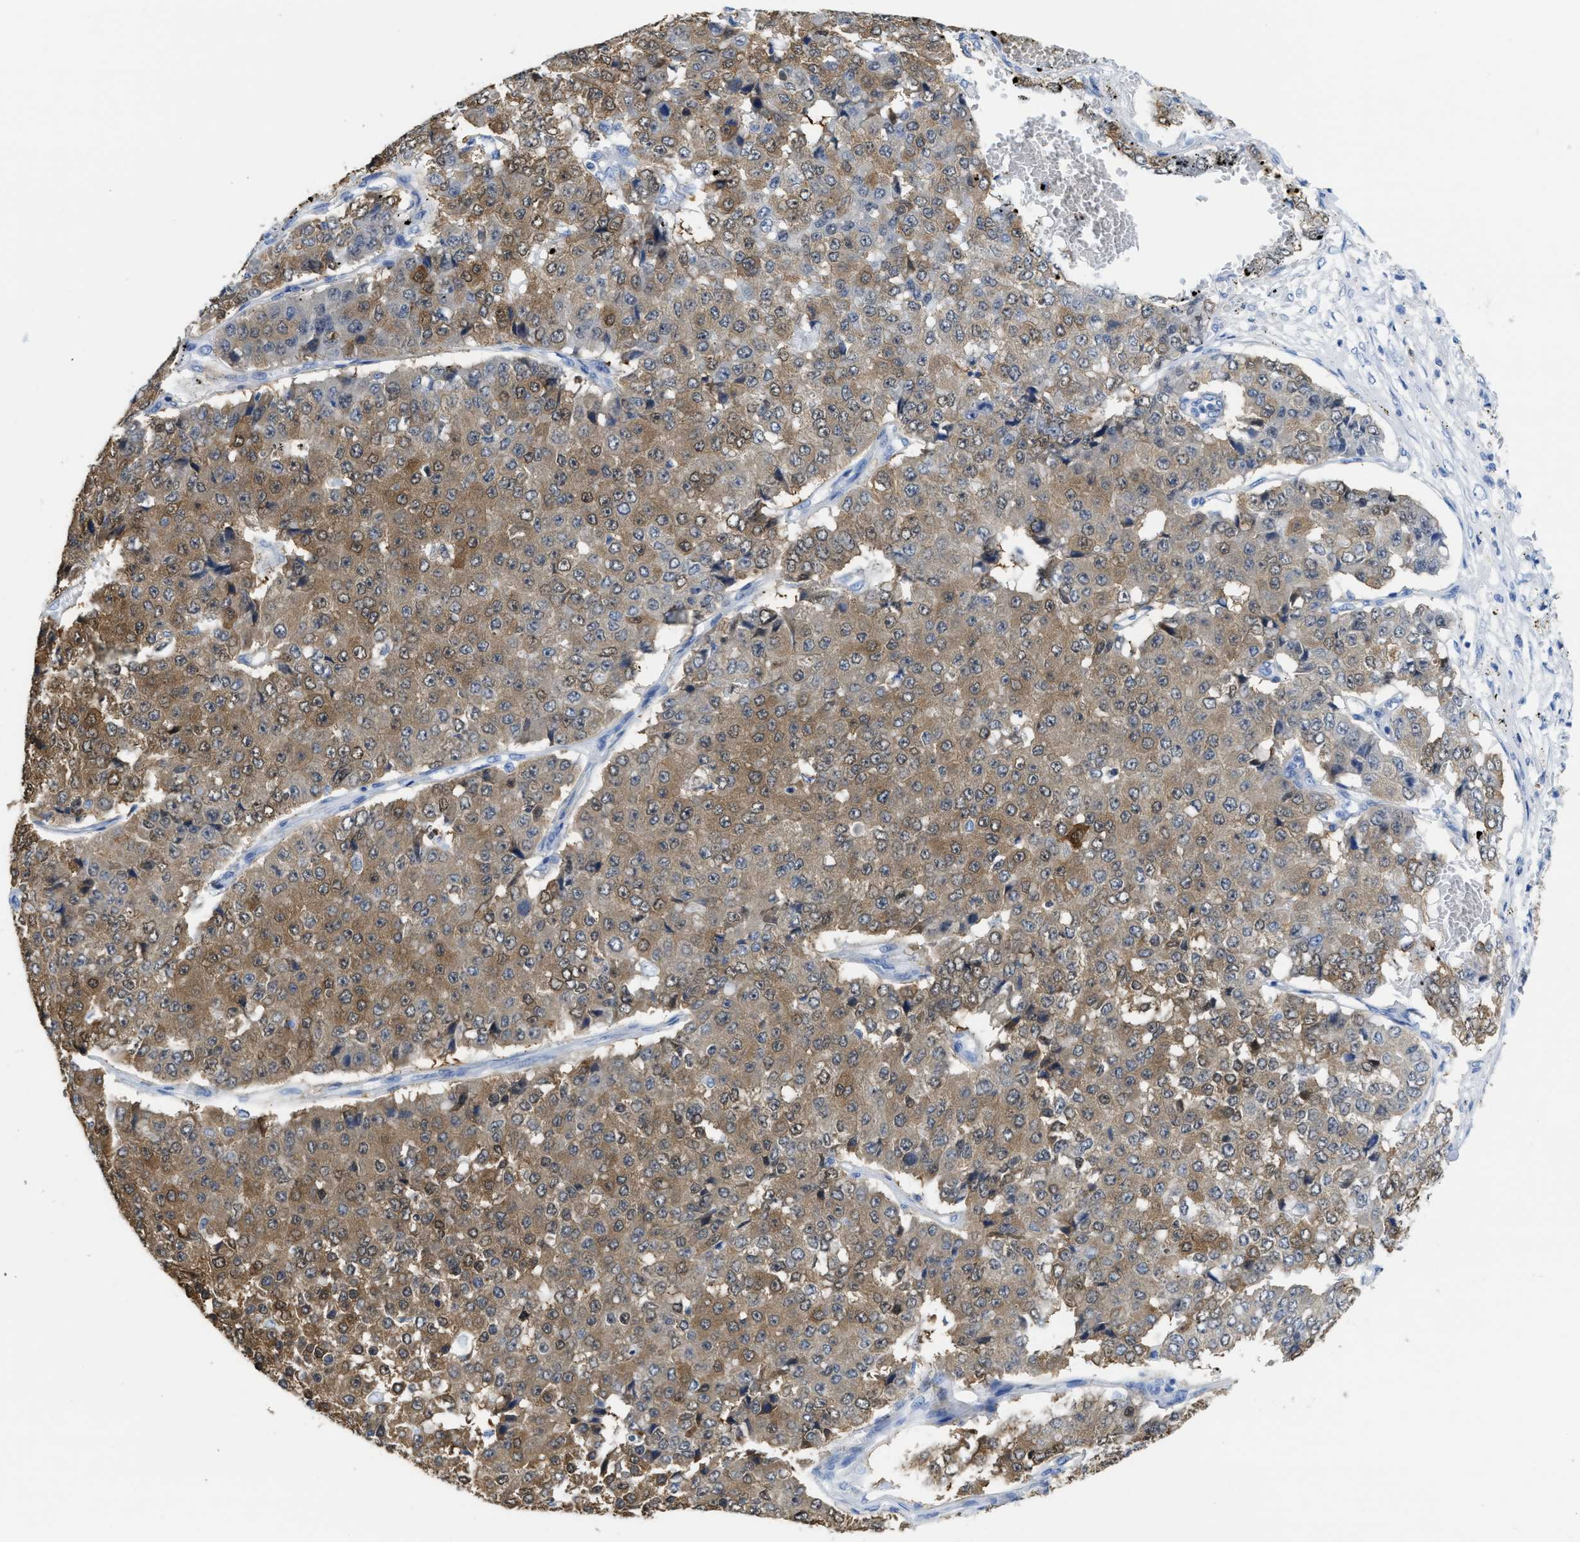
{"staining": {"intensity": "moderate", "quantity": ">75%", "location": "cytoplasmic/membranous,nuclear"}, "tissue": "pancreatic cancer", "cell_type": "Tumor cells", "image_type": "cancer", "snomed": [{"axis": "morphology", "description": "Adenocarcinoma, NOS"}, {"axis": "topography", "description": "Pancreas"}], "caption": "Immunohistochemical staining of human pancreatic cancer (adenocarcinoma) demonstrates medium levels of moderate cytoplasmic/membranous and nuclear positivity in approximately >75% of tumor cells.", "gene": "ASS1", "patient": {"sex": "male", "age": 50}}